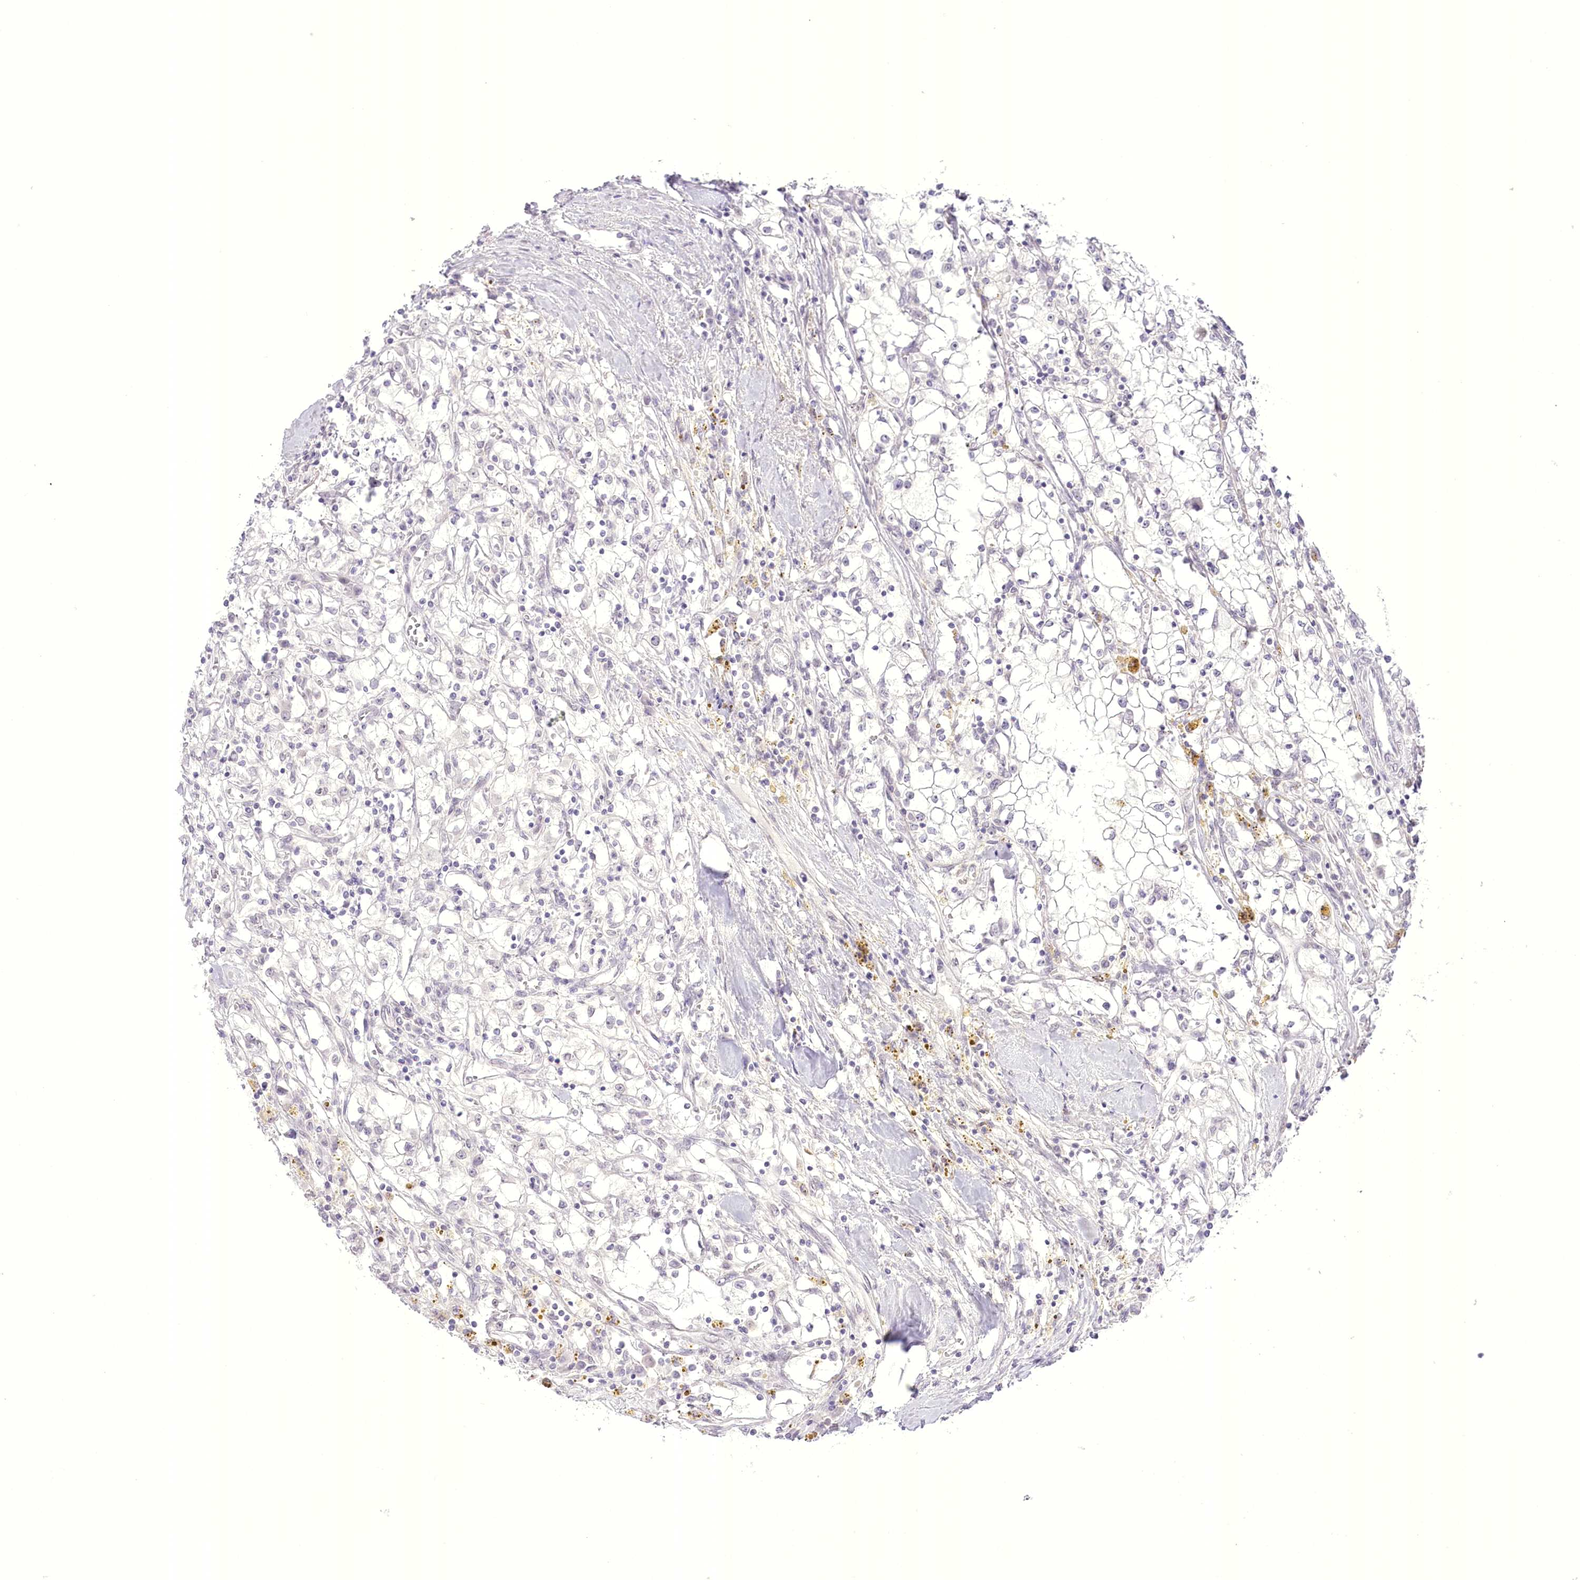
{"staining": {"intensity": "negative", "quantity": "none", "location": "none"}, "tissue": "renal cancer", "cell_type": "Tumor cells", "image_type": "cancer", "snomed": [{"axis": "morphology", "description": "Adenocarcinoma, NOS"}, {"axis": "topography", "description": "Kidney"}], "caption": "Human adenocarcinoma (renal) stained for a protein using IHC reveals no positivity in tumor cells.", "gene": "SLC39A10", "patient": {"sex": "male", "age": 56}}